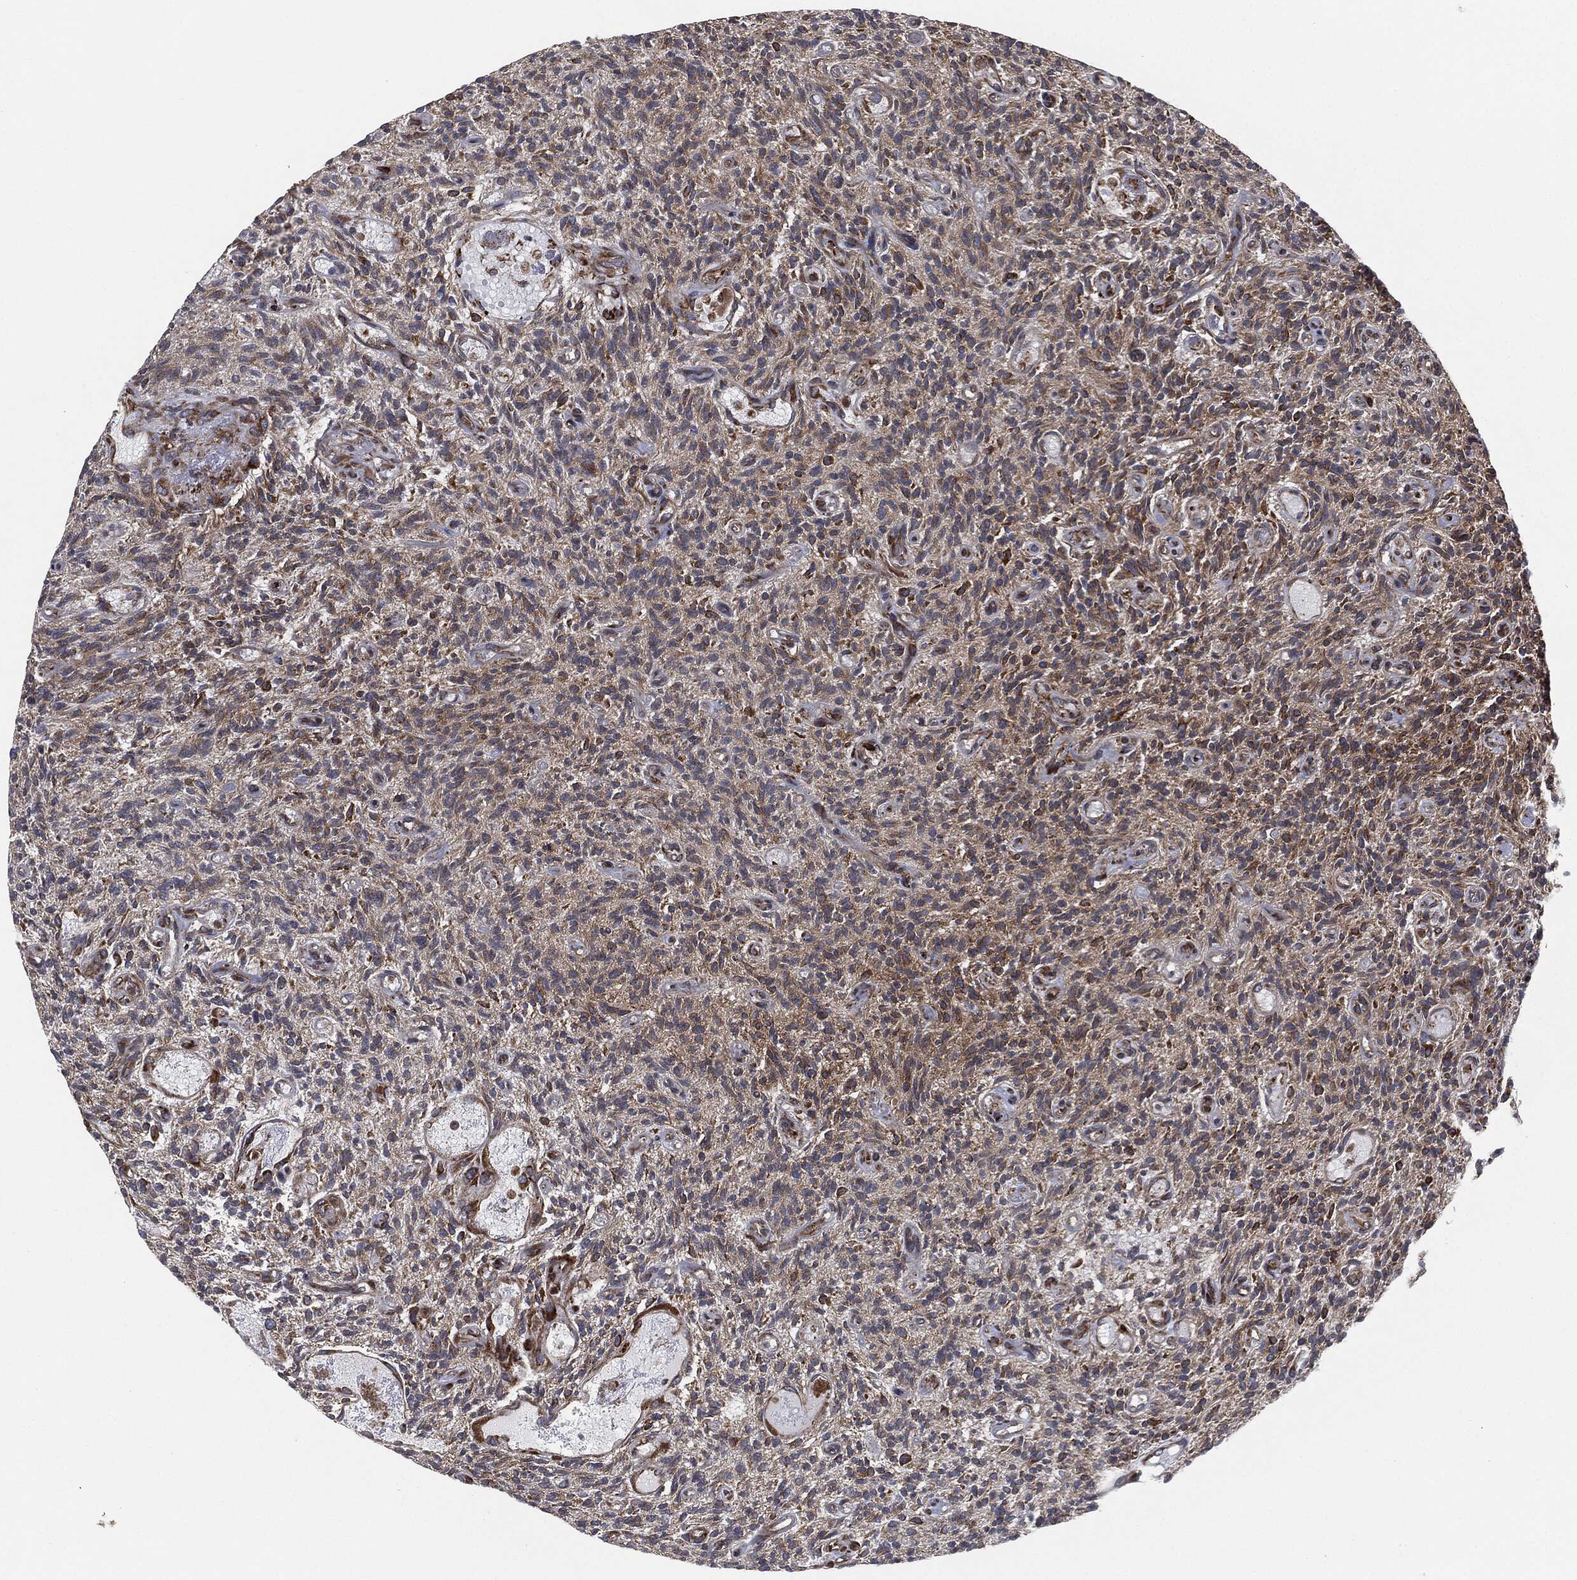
{"staining": {"intensity": "moderate", "quantity": ">75%", "location": "cytoplasmic/membranous"}, "tissue": "glioma", "cell_type": "Tumor cells", "image_type": "cancer", "snomed": [{"axis": "morphology", "description": "Glioma, malignant, High grade"}, {"axis": "topography", "description": "Brain"}], "caption": "Glioma was stained to show a protein in brown. There is medium levels of moderate cytoplasmic/membranous staining in approximately >75% of tumor cells. (brown staining indicates protein expression, while blue staining denotes nuclei).", "gene": "CALR", "patient": {"sex": "male", "age": 64}}